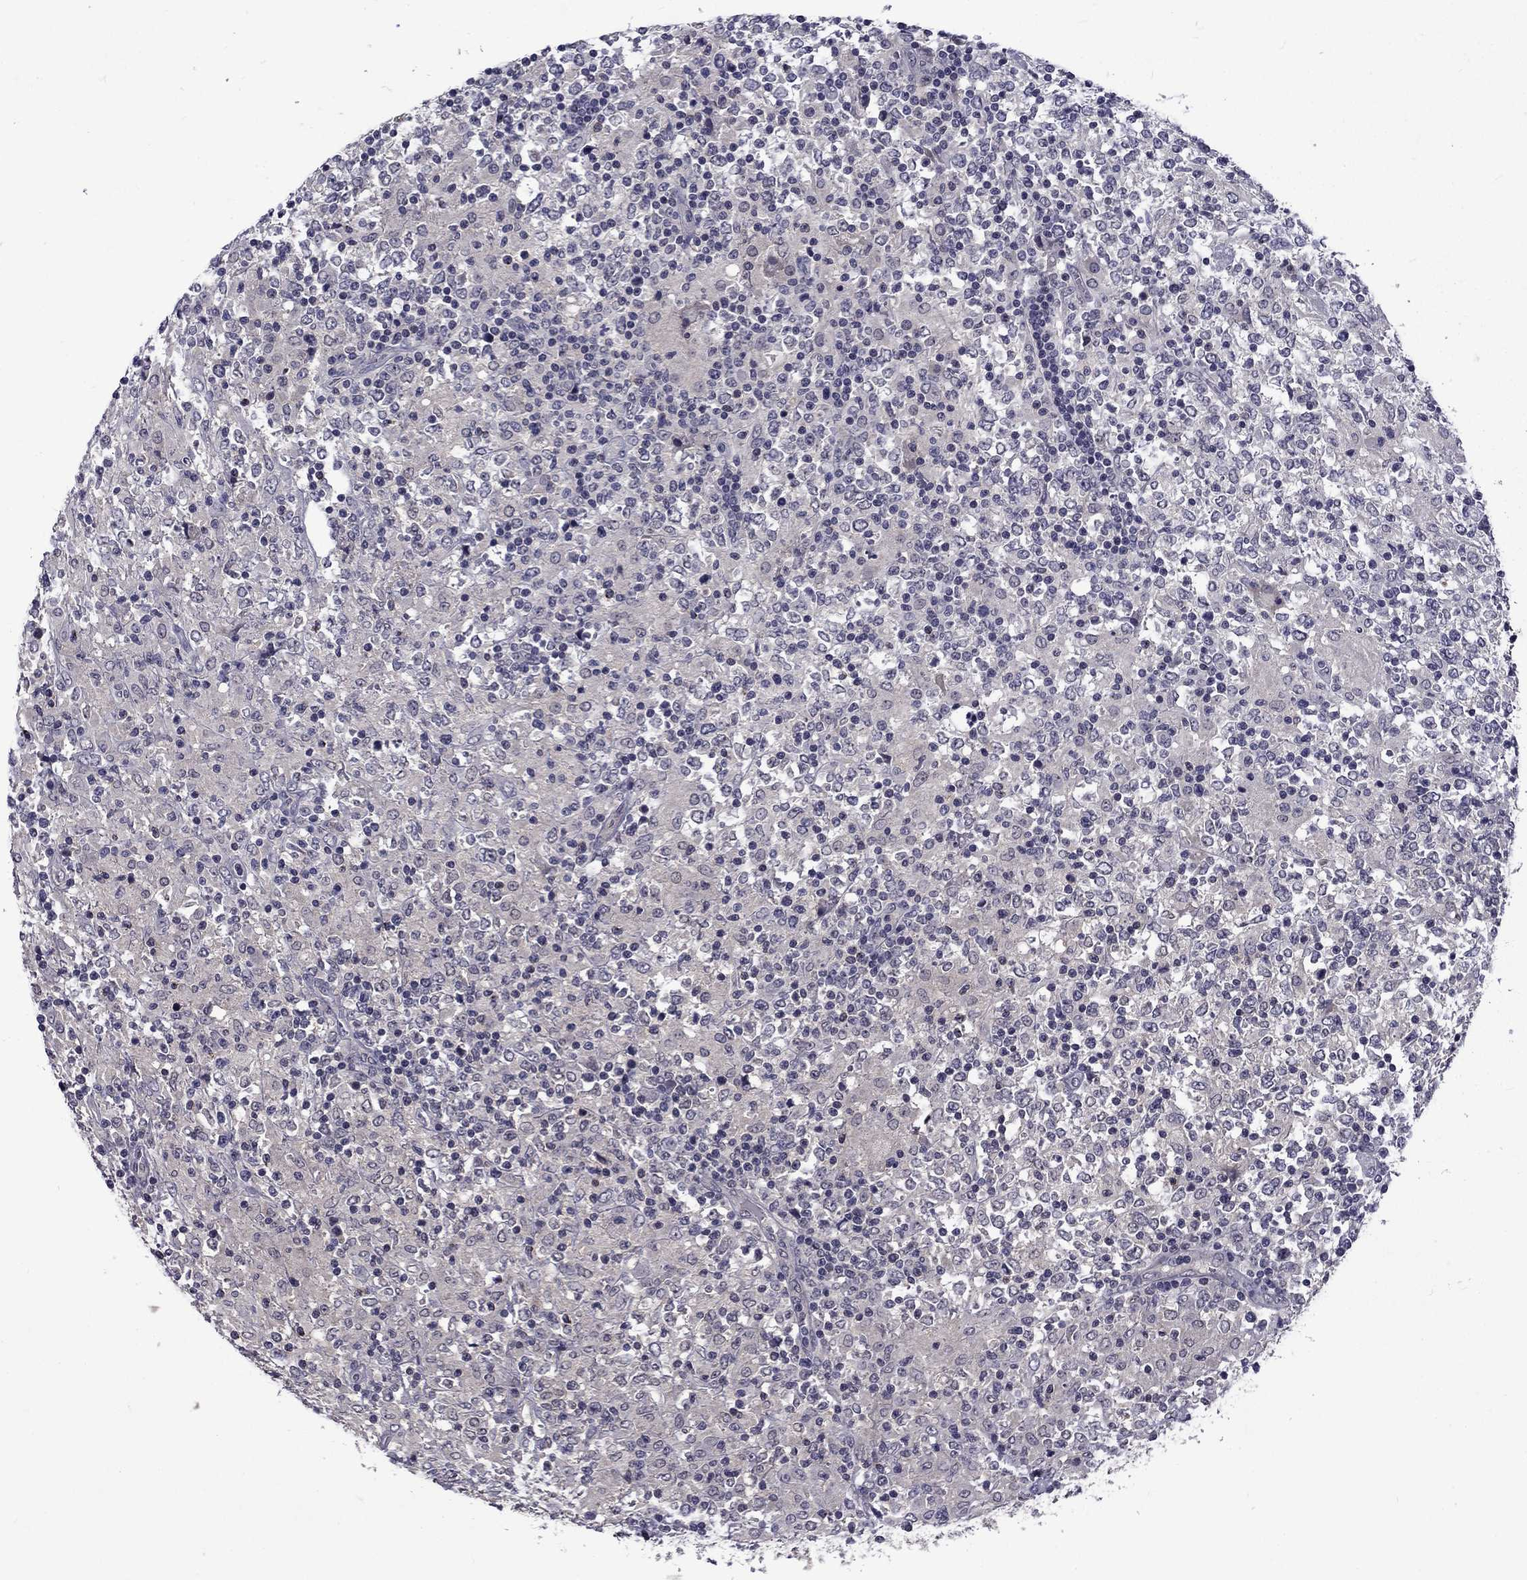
{"staining": {"intensity": "negative", "quantity": "none", "location": "none"}, "tissue": "lymphoma", "cell_type": "Tumor cells", "image_type": "cancer", "snomed": [{"axis": "morphology", "description": "Malignant lymphoma, non-Hodgkin's type, High grade"}, {"axis": "topography", "description": "Lymph node"}], "caption": "Immunohistochemistry of human lymphoma reveals no expression in tumor cells.", "gene": "SNTA1", "patient": {"sex": "female", "age": 84}}